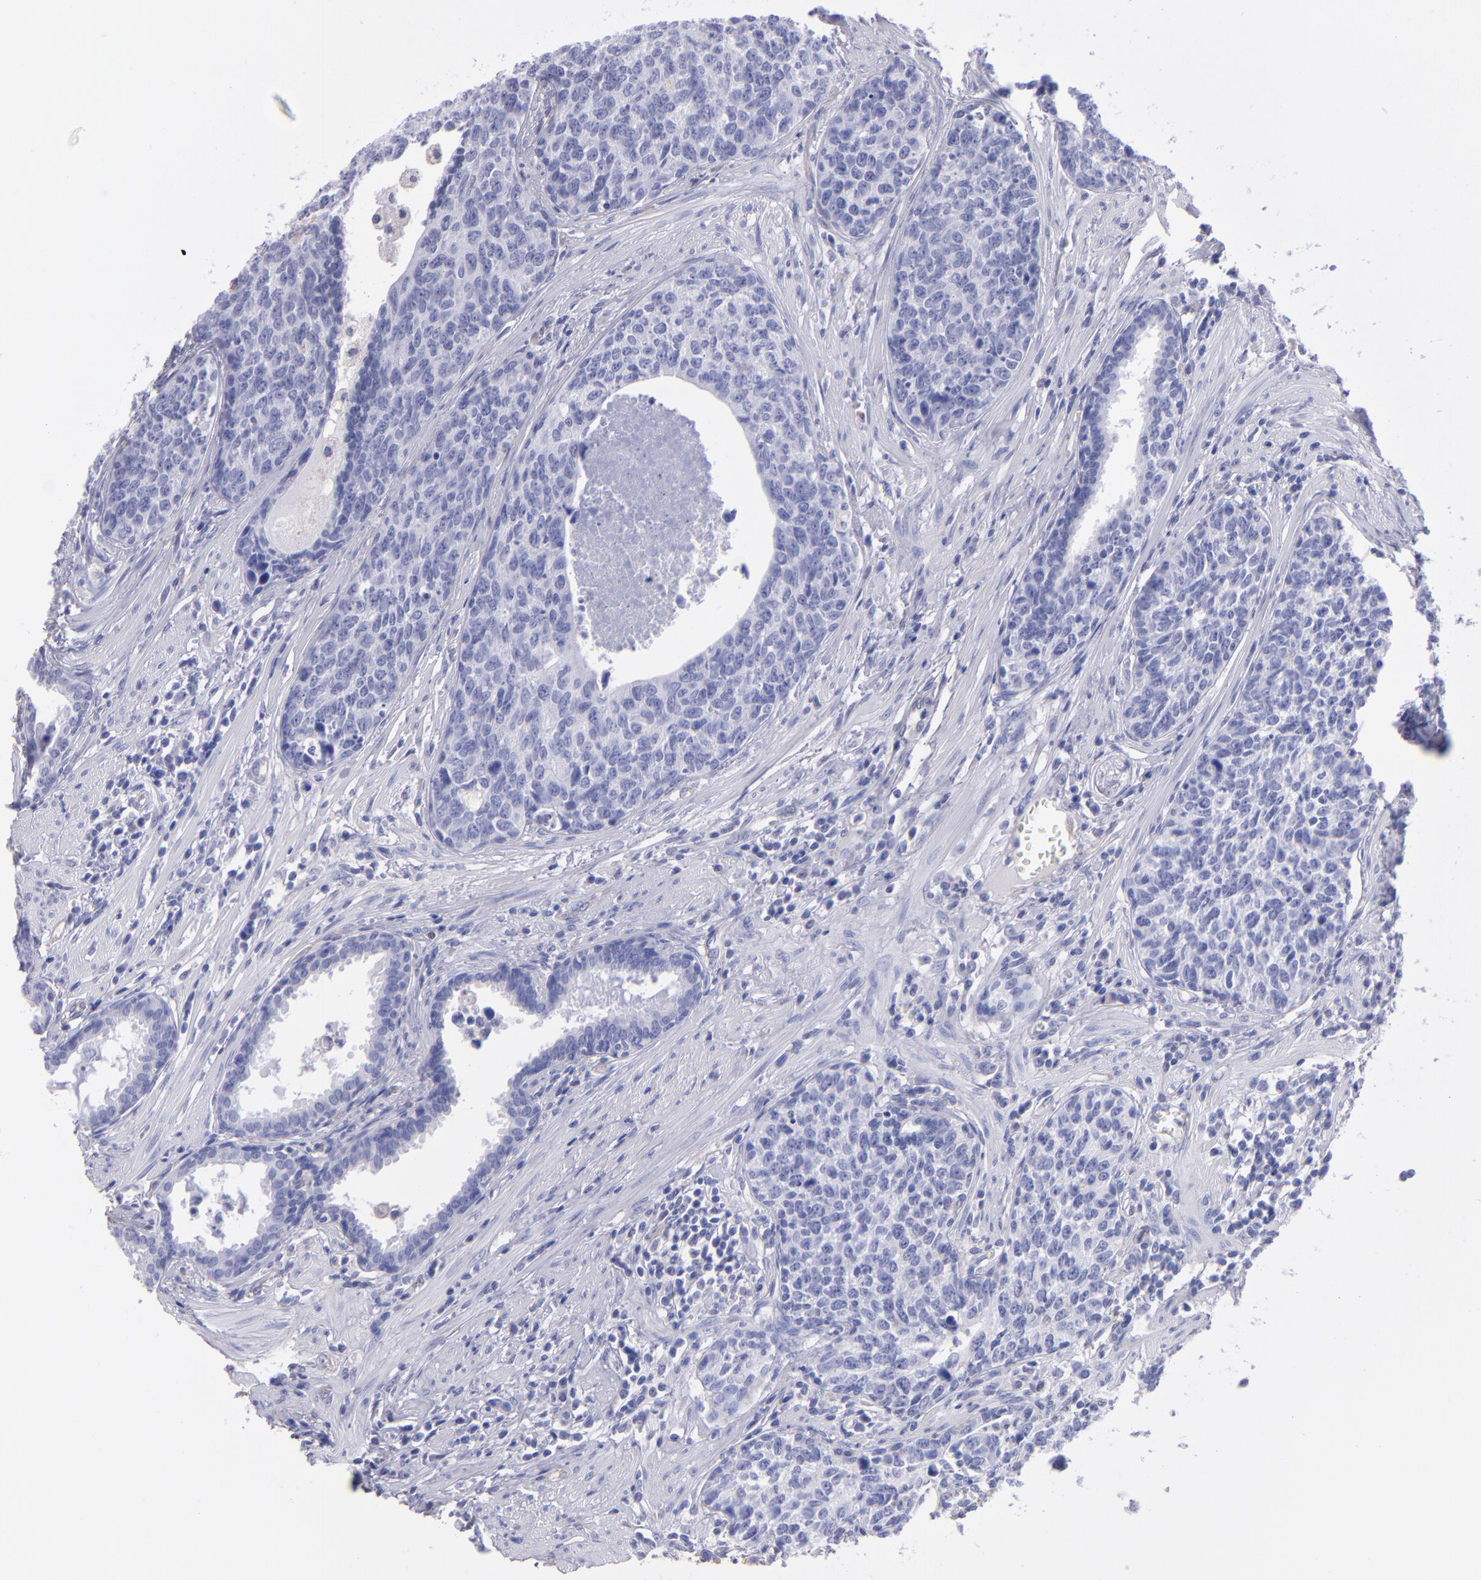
{"staining": {"intensity": "negative", "quantity": "none", "location": "none"}, "tissue": "urothelial cancer", "cell_type": "Tumor cells", "image_type": "cancer", "snomed": [{"axis": "morphology", "description": "Urothelial carcinoma, High grade"}, {"axis": "topography", "description": "Urinary bladder"}], "caption": "Immunohistochemistry of human urothelial carcinoma (high-grade) demonstrates no expression in tumor cells.", "gene": "TG", "patient": {"sex": "male", "age": 81}}